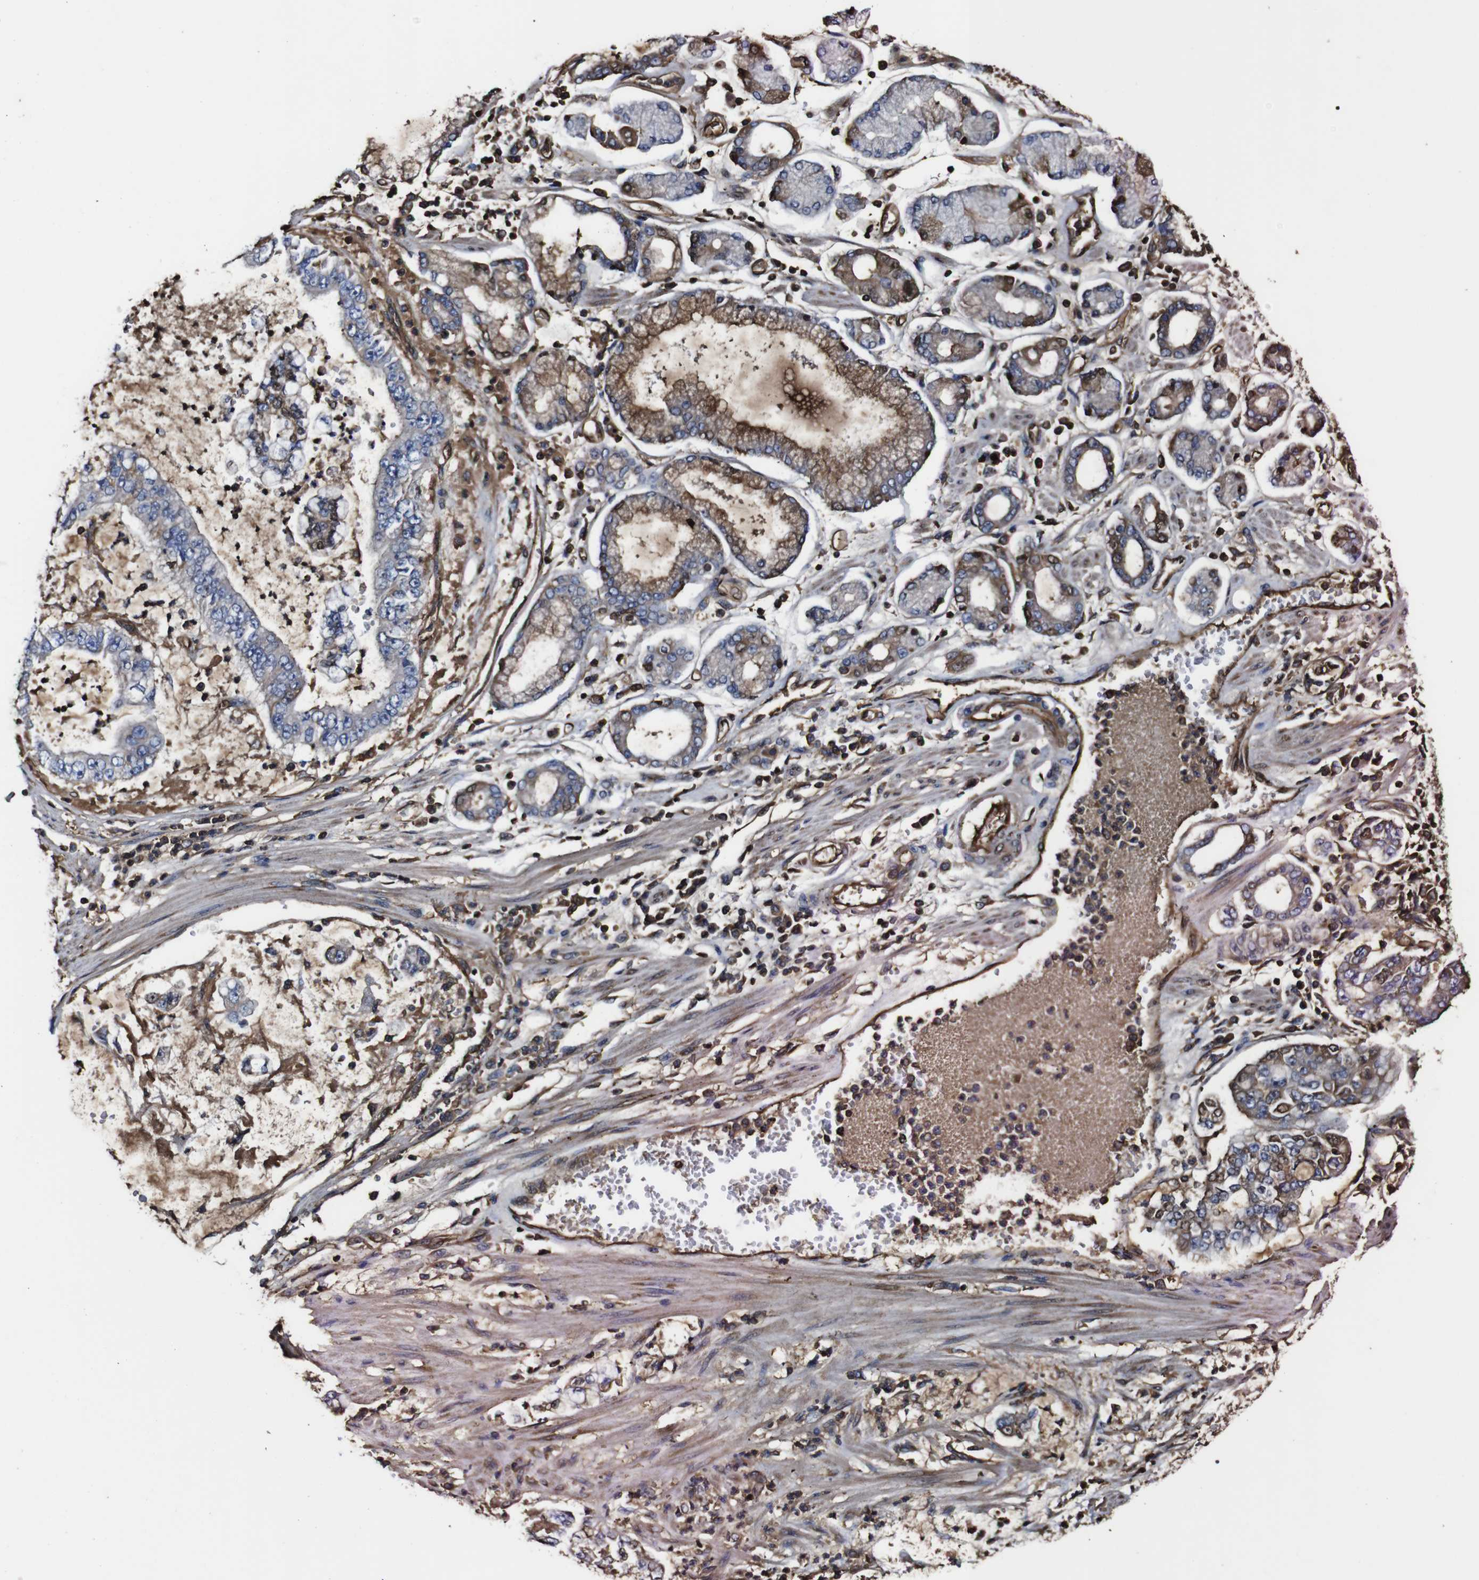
{"staining": {"intensity": "moderate", "quantity": "25%-75%", "location": "cytoplasmic/membranous"}, "tissue": "stomach cancer", "cell_type": "Tumor cells", "image_type": "cancer", "snomed": [{"axis": "morphology", "description": "Adenocarcinoma, NOS"}, {"axis": "topography", "description": "Stomach"}], "caption": "An image of human stomach cancer stained for a protein demonstrates moderate cytoplasmic/membranous brown staining in tumor cells.", "gene": "MSN", "patient": {"sex": "male", "age": 76}}